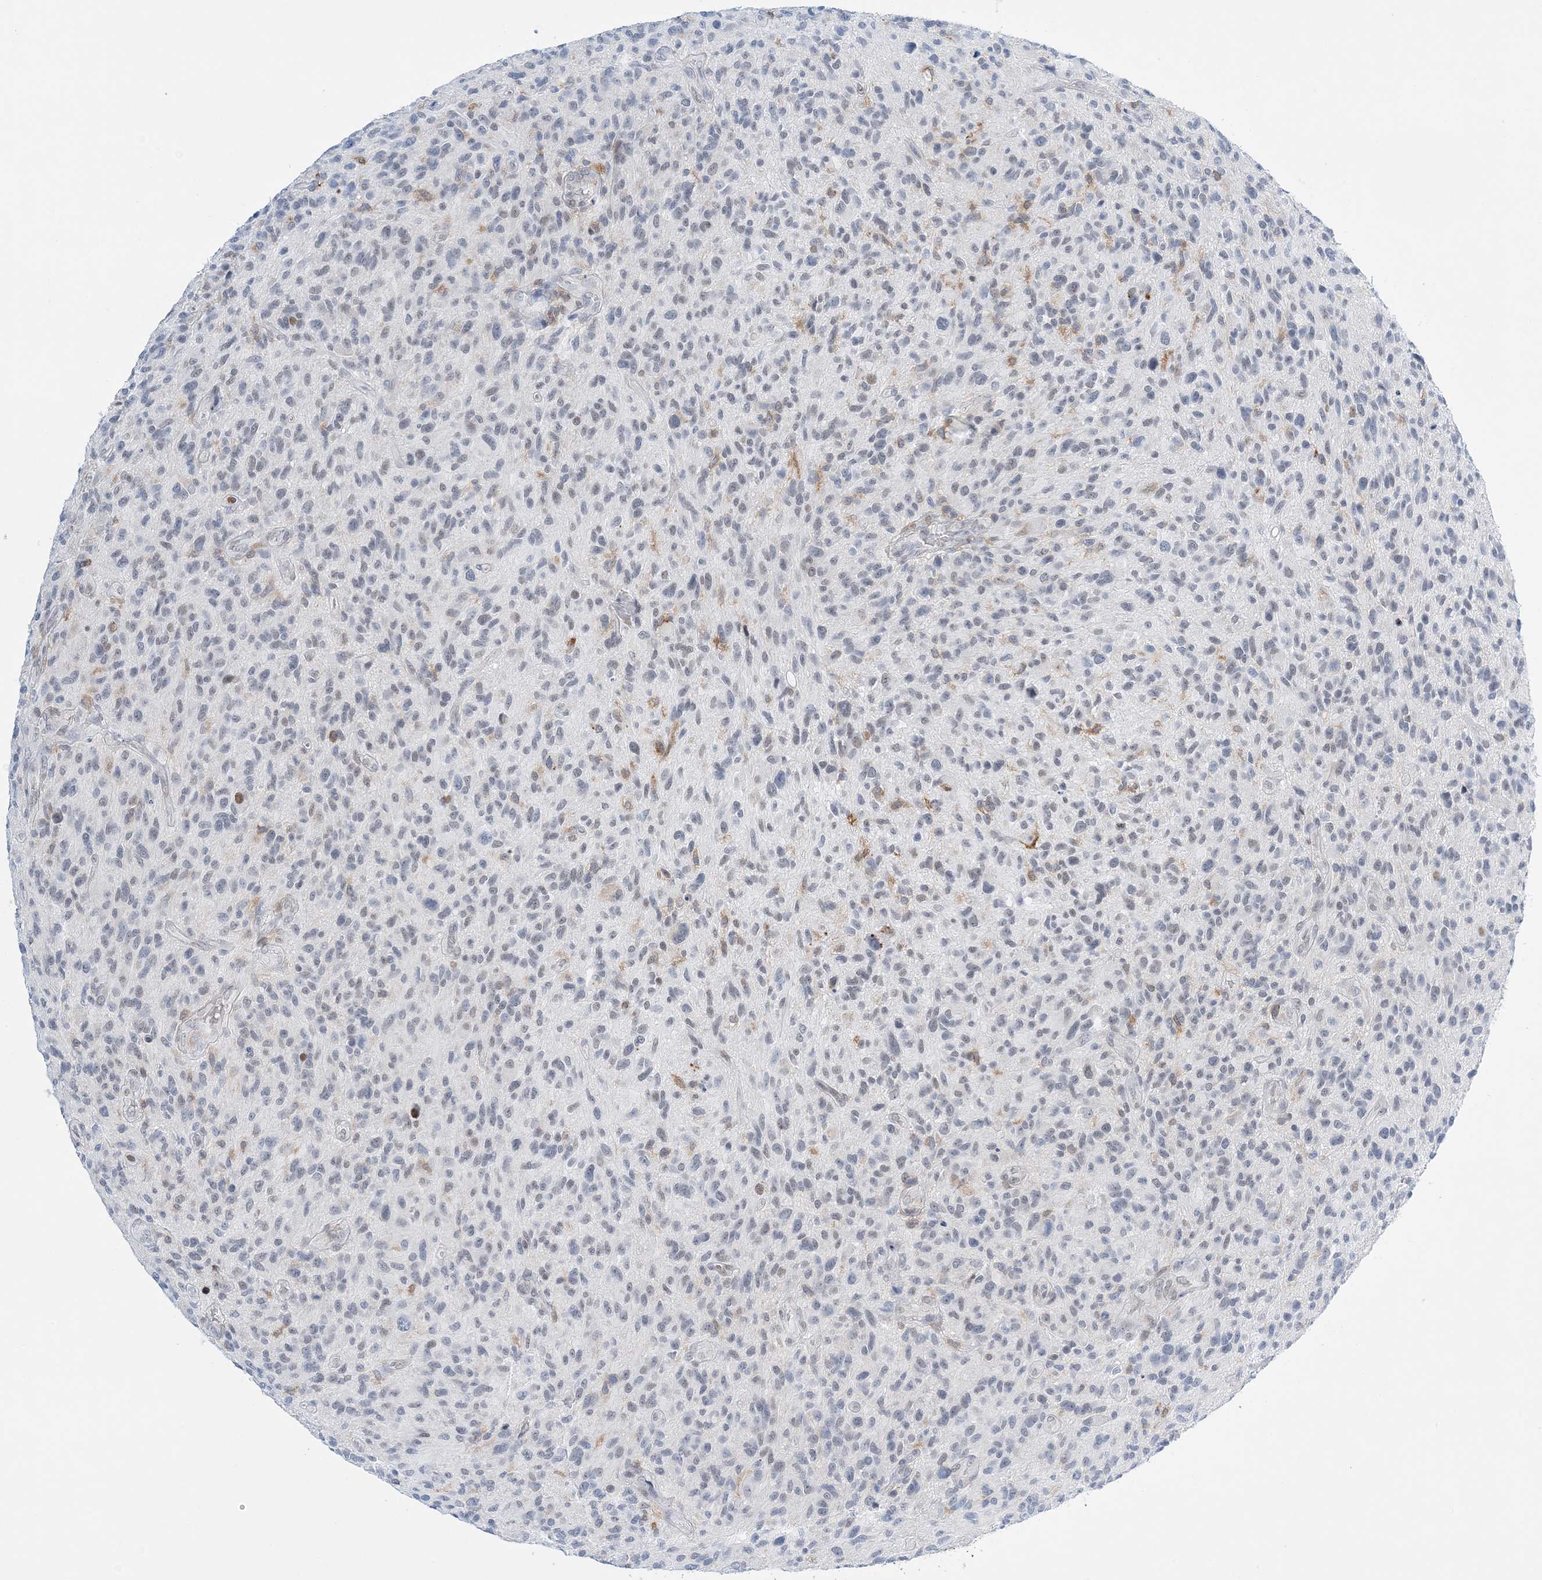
{"staining": {"intensity": "negative", "quantity": "none", "location": "none"}, "tissue": "glioma", "cell_type": "Tumor cells", "image_type": "cancer", "snomed": [{"axis": "morphology", "description": "Glioma, malignant, High grade"}, {"axis": "topography", "description": "Brain"}], "caption": "Immunohistochemical staining of glioma reveals no significant staining in tumor cells.", "gene": "PRMT9", "patient": {"sex": "male", "age": 47}}